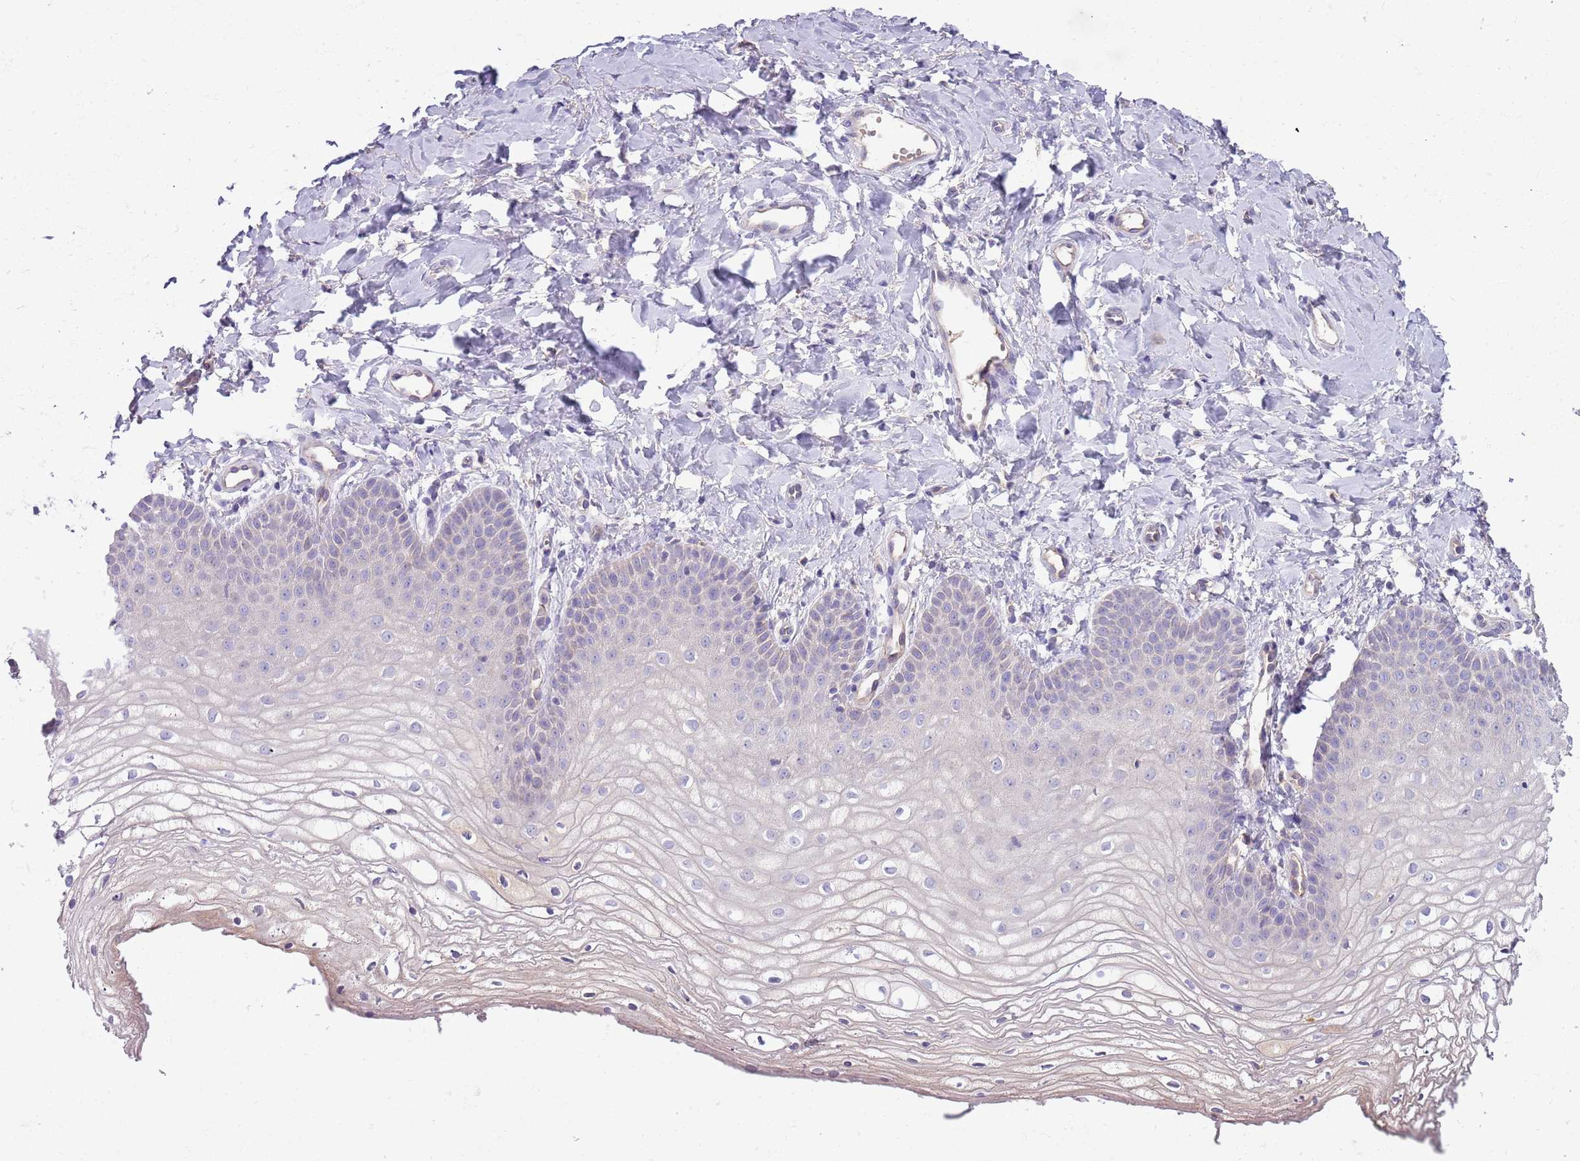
{"staining": {"intensity": "negative", "quantity": "none", "location": "none"}, "tissue": "vagina", "cell_type": "Squamous epithelial cells", "image_type": "normal", "snomed": [{"axis": "morphology", "description": "Normal tissue, NOS"}, {"axis": "topography", "description": "Vagina"}], "caption": "The image demonstrates no significant staining in squamous epithelial cells of vagina. (Brightfield microscopy of DAB (3,3'-diaminobenzidine) immunohistochemistry at high magnification).", "gene": "HES3", "patient": {"sex": "female", "age": 68}}